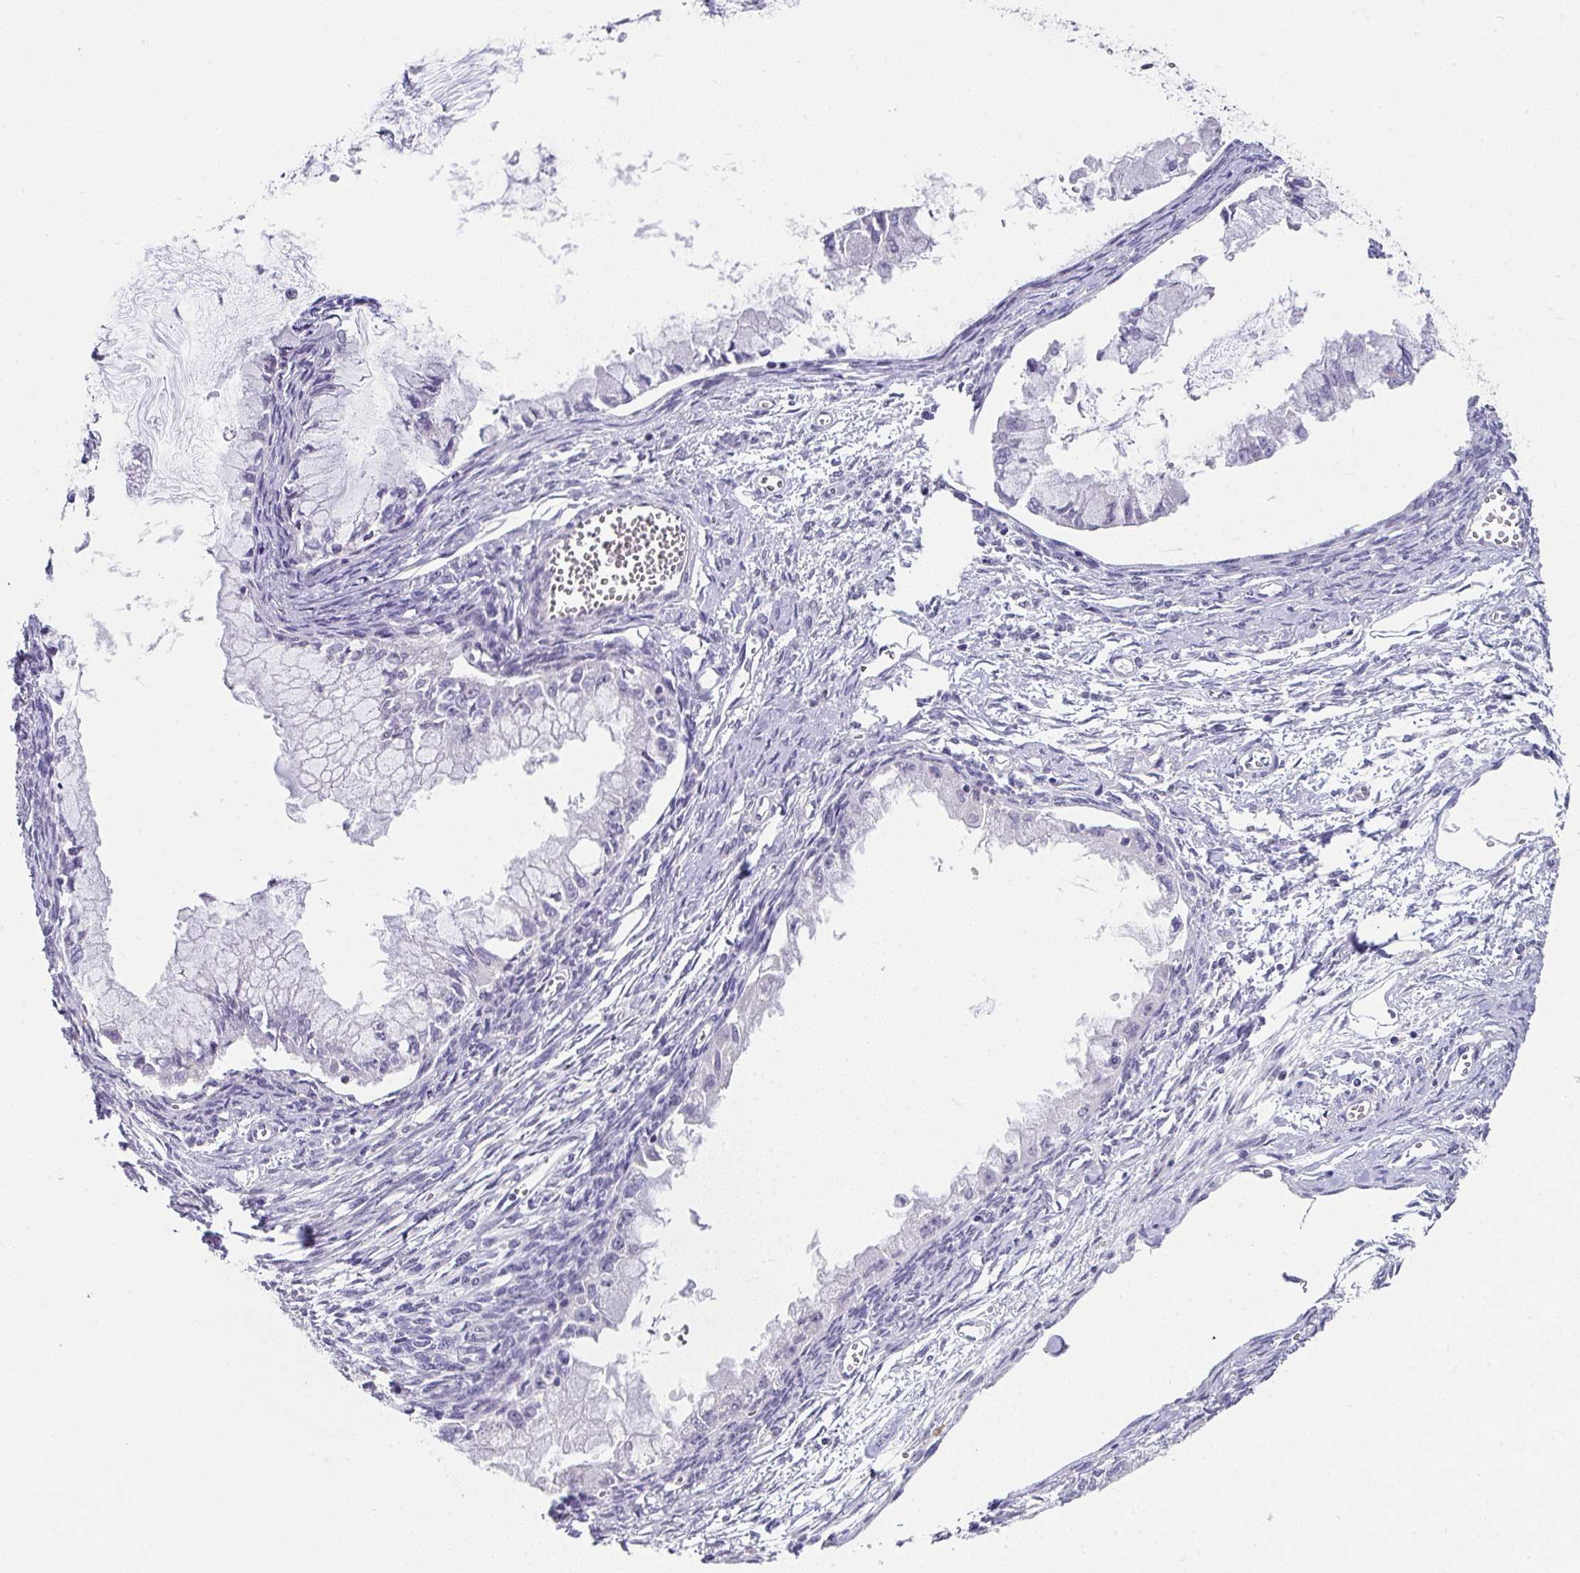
{"staining": {"intensity": "negative", "quantity": "none", "location": "none"}, "tissue": "ovarian cancer", "cell_type": "Tumor cells", "image_type": "cancer", "snomed": [{"axis": "morphology", "description": "Cystadenocarcinoma, mucinous, NOS"}, {"axis": "topography", "description": "Ovary"}], "caption": "A high-resolution micrograph shows immunohistochemistry (IHC) staining of ovarian cancer, which reveals no significant positivity in tumor cells.", "gene": "GLTPD2", "patient": {"sex": "female", "age": 34}}